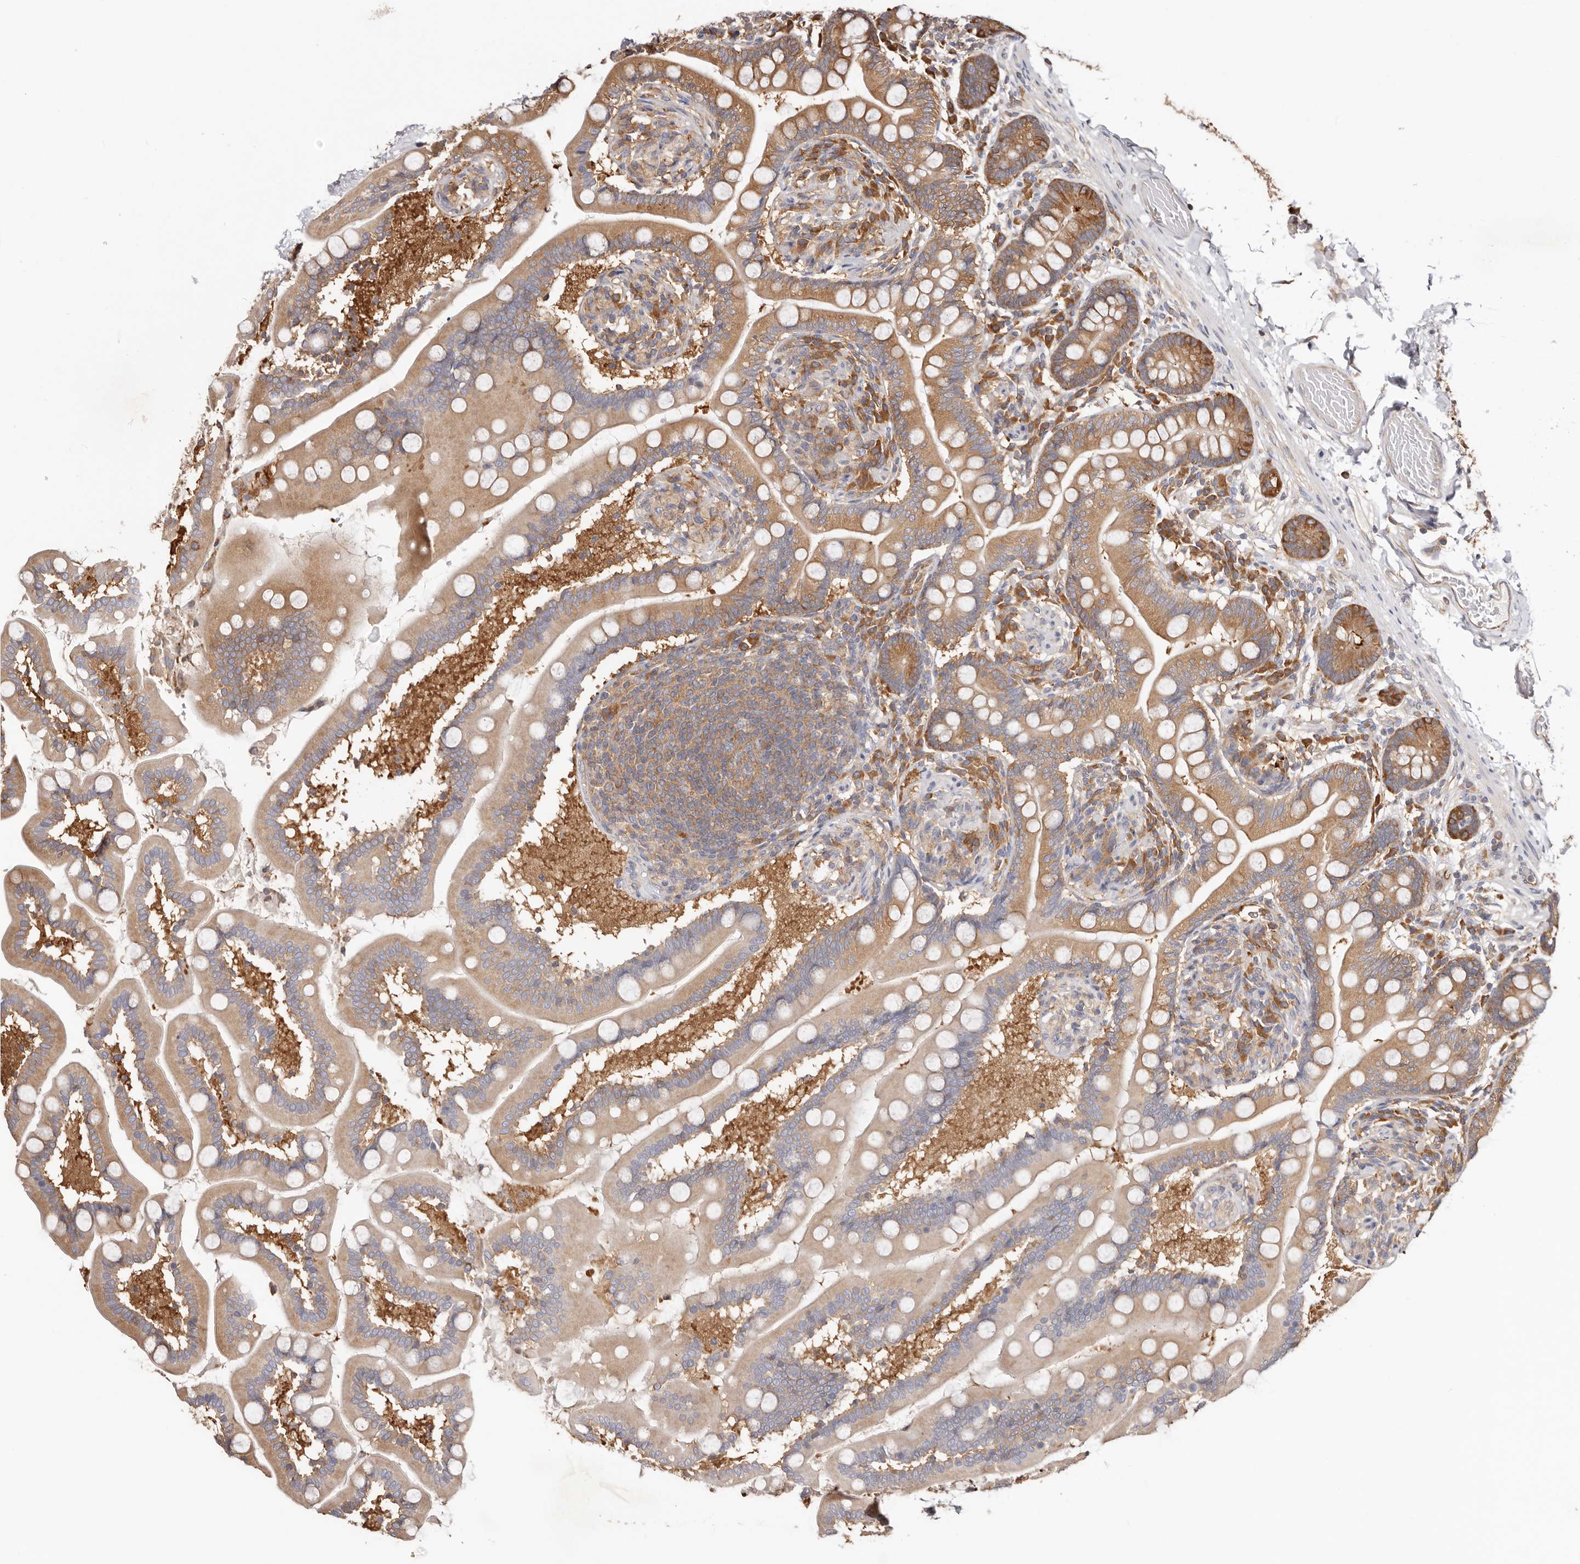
{"staining": {"intensity": "moderate", "quantity": ">75%", "location": "cytoplasmic/membranous"}, "tissue": "small intestine", "cell_type": "Glandular cells", "image_type": "normal", "snomed": [{"axis": "morphology", "description": "Normal tissue, NOS"}, {"axis": "topography", "description": "Small intestine"}], "caption": "Immunohistochemistry photomicrograph of unremarkable small intestine stained for a protein (brown), which shows medium levels of moderate cytoplasmic/membranous positivity in about >75% of glandular cells.", "gene": "EPRS1", "patient": {"sex": "female", "age": 64}}